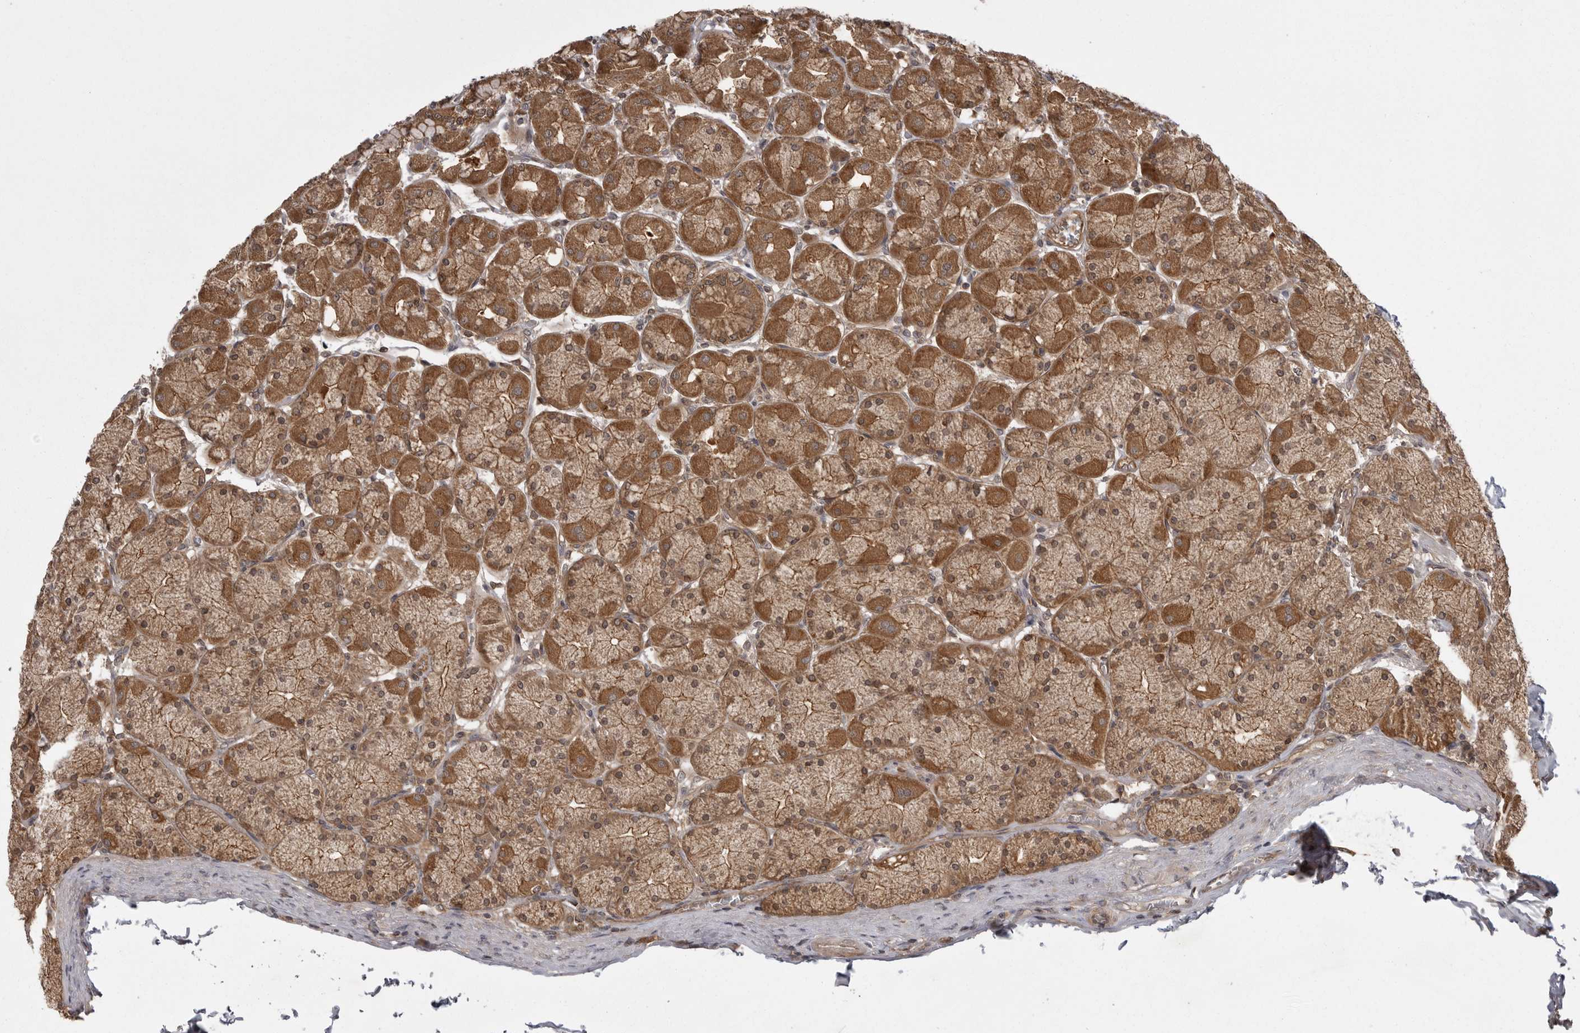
{"staining": {"intensity": "strong", "quantity": ">75%", "location": "cytoplasmic/membranous"}, "tissue": "stomach", "cell_type": "Glandular cells", "image_type": "normal", "snomed": [{"axis": "morphology", "description": "Normal tissue, NOS"}, {"axis": "topography", "description": "Stomach, upper"}], "caption": "Brown immunohistochemical staining in benign human stomach demonstrates strong cytoplasmic/membranous staining in approximately >75% of glandular cells. Using DAB (3,3'-diaminobenzidine) (brown) and hematoxylin (blue) stains, captured at high magnification using brightfield microscopy.", "gene": "STK24", "patient": {"sex": "female", "age": 56}}